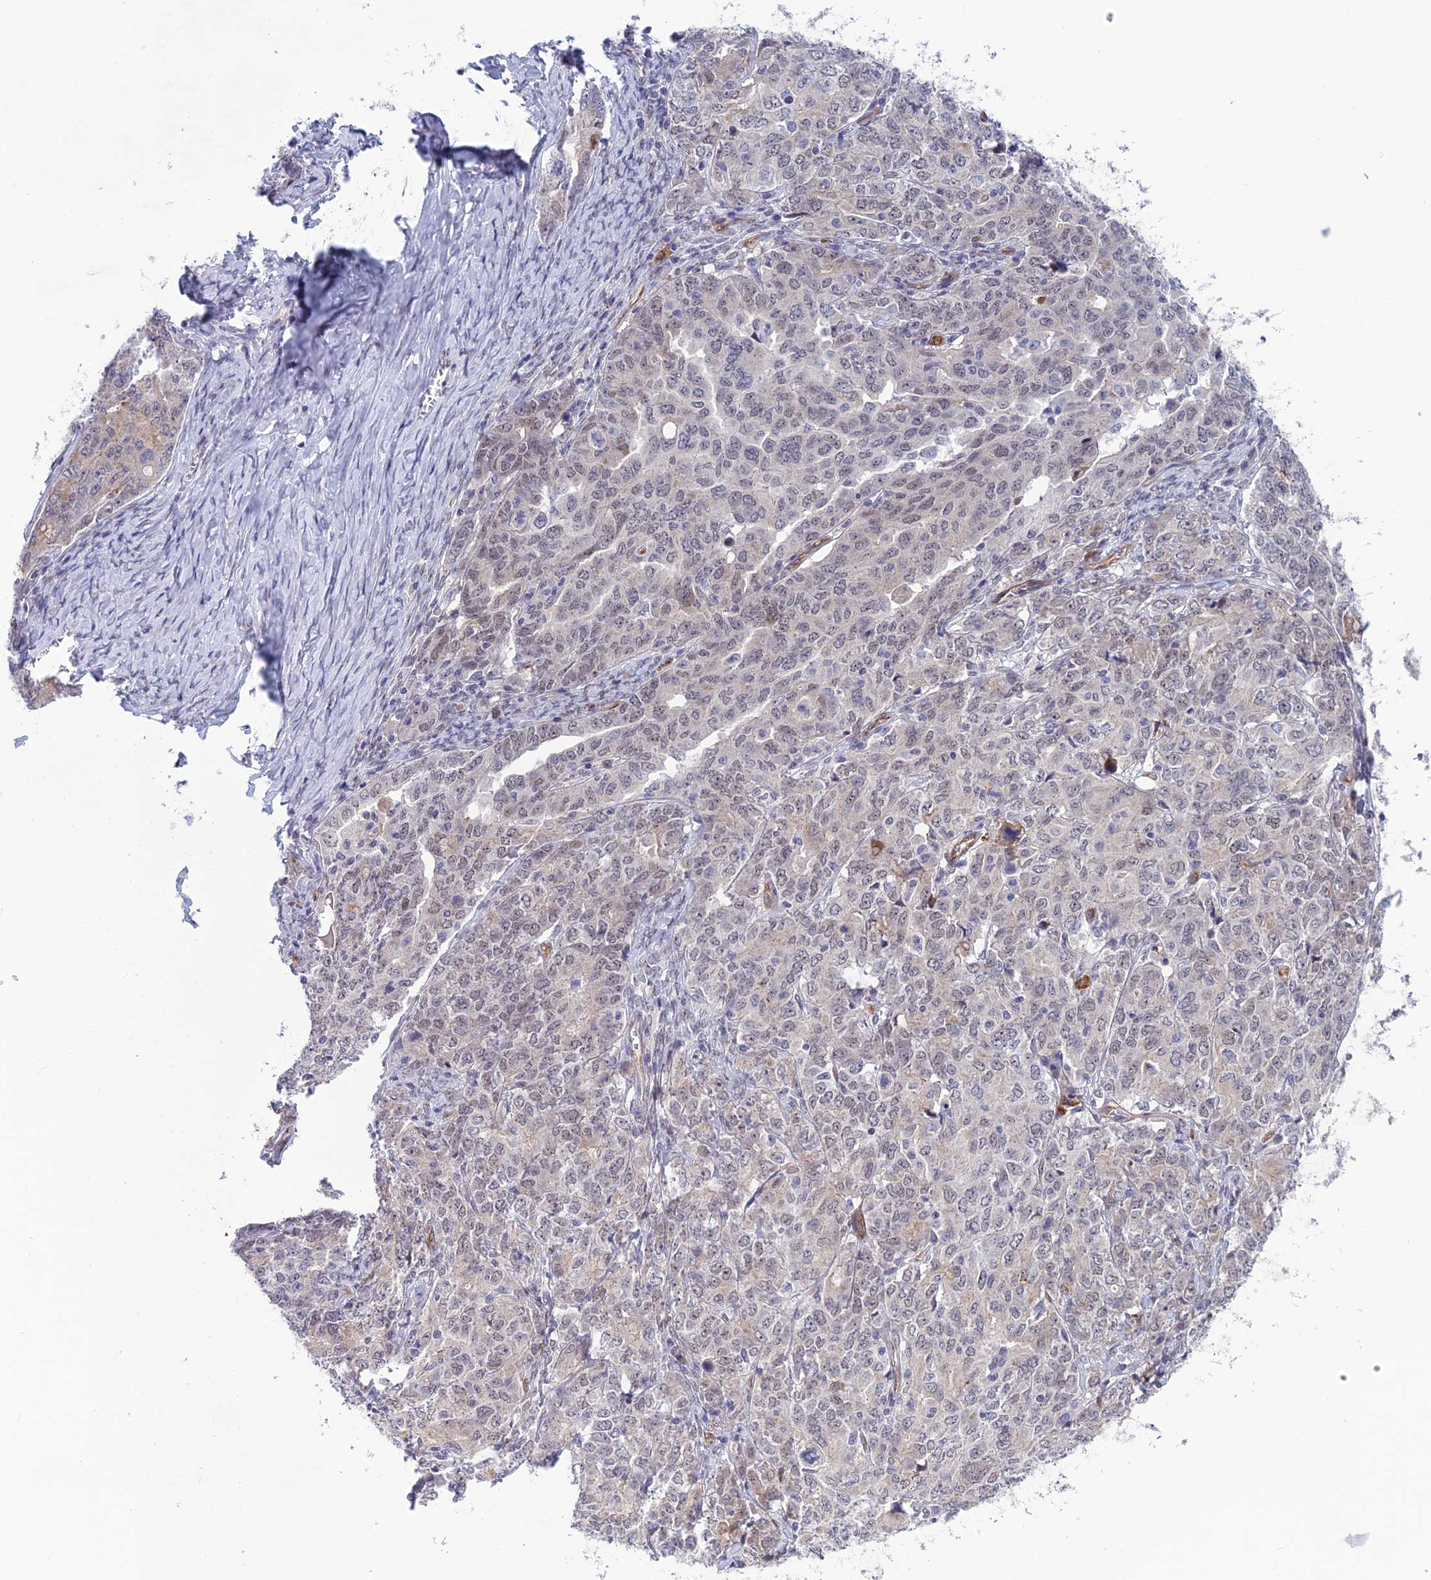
{"staining": {"intensity": "negative", "quantity": "none", "location": "none"}, "tissue": "ovarian cancer", "cell_type": "Tumor cells", "image_type": "cancer", "snomed": [{"axis": "morphology", "description": "Carcinoma, endometroid"}, {"axis": "topography", "description": "Ovary"}], "caption": "This is a histopathology image of immunohistochemistry staining of ovarian cancer, which shows no positivity in tumor cells. Nuclei are stained in blue.", "gene": "FKBPL", "patient": {"sex": "female", "age": 62}}